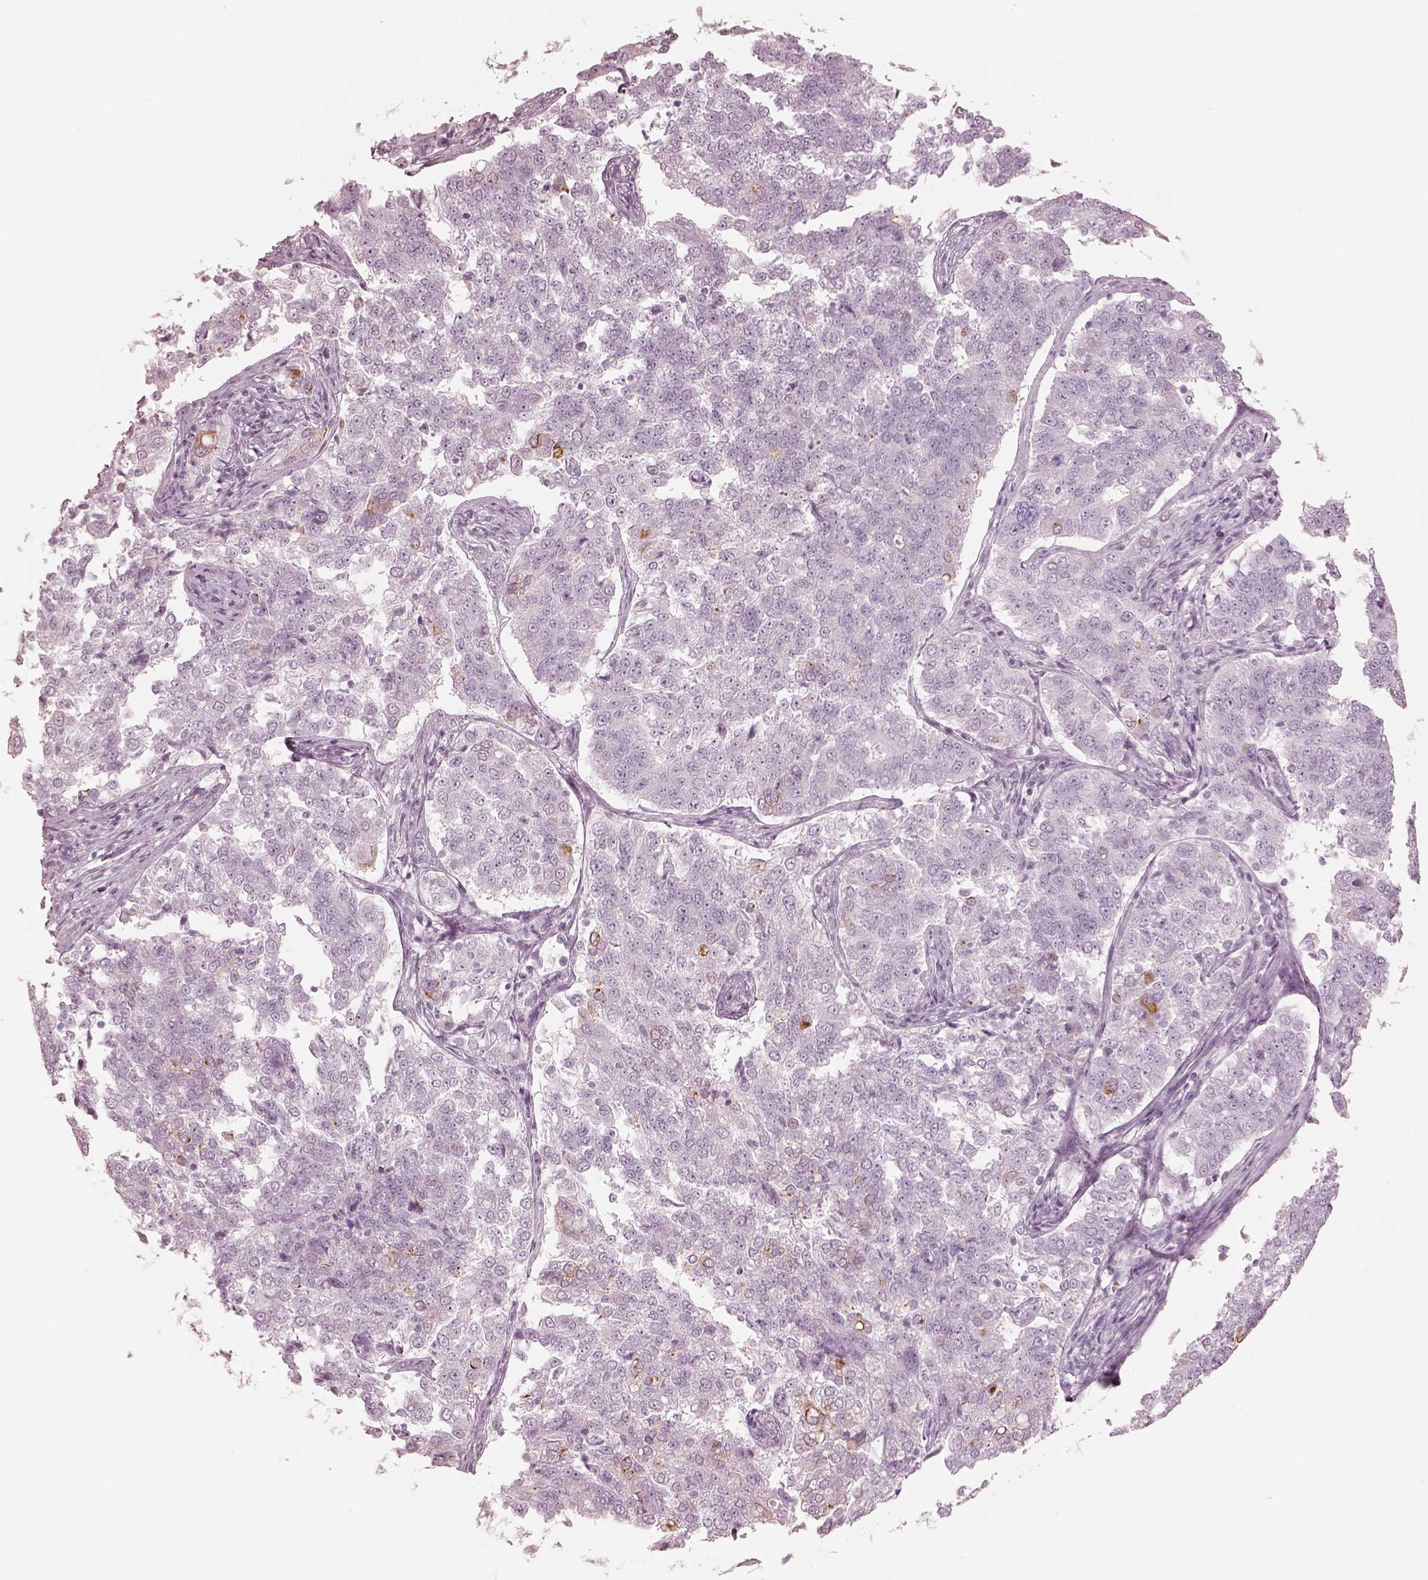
{"staining": {"intensity": "negative", "quantity": "none", "location": "none"}, "tissue": "endometrial cancer", "cell_type": "Tumor cells", "image_type": "cancer", "snomed": [{"axis": "morphology", "description": "Adenocarcinoma, NOS"}, {"axis": "topography", "description": "Endometrium"}], "caption": "Immunohistochemistry histopathology image of human endometrial adenocarcinoma stained for a protein (brown), which reveals no staining in tumor cells. Brightfield microscopy of IHC stained with DAB (brown) and hematoxylin (blue), captured at high magnification.", "gene": "PON3", "patient": {"sex": "female", "age": 43}}